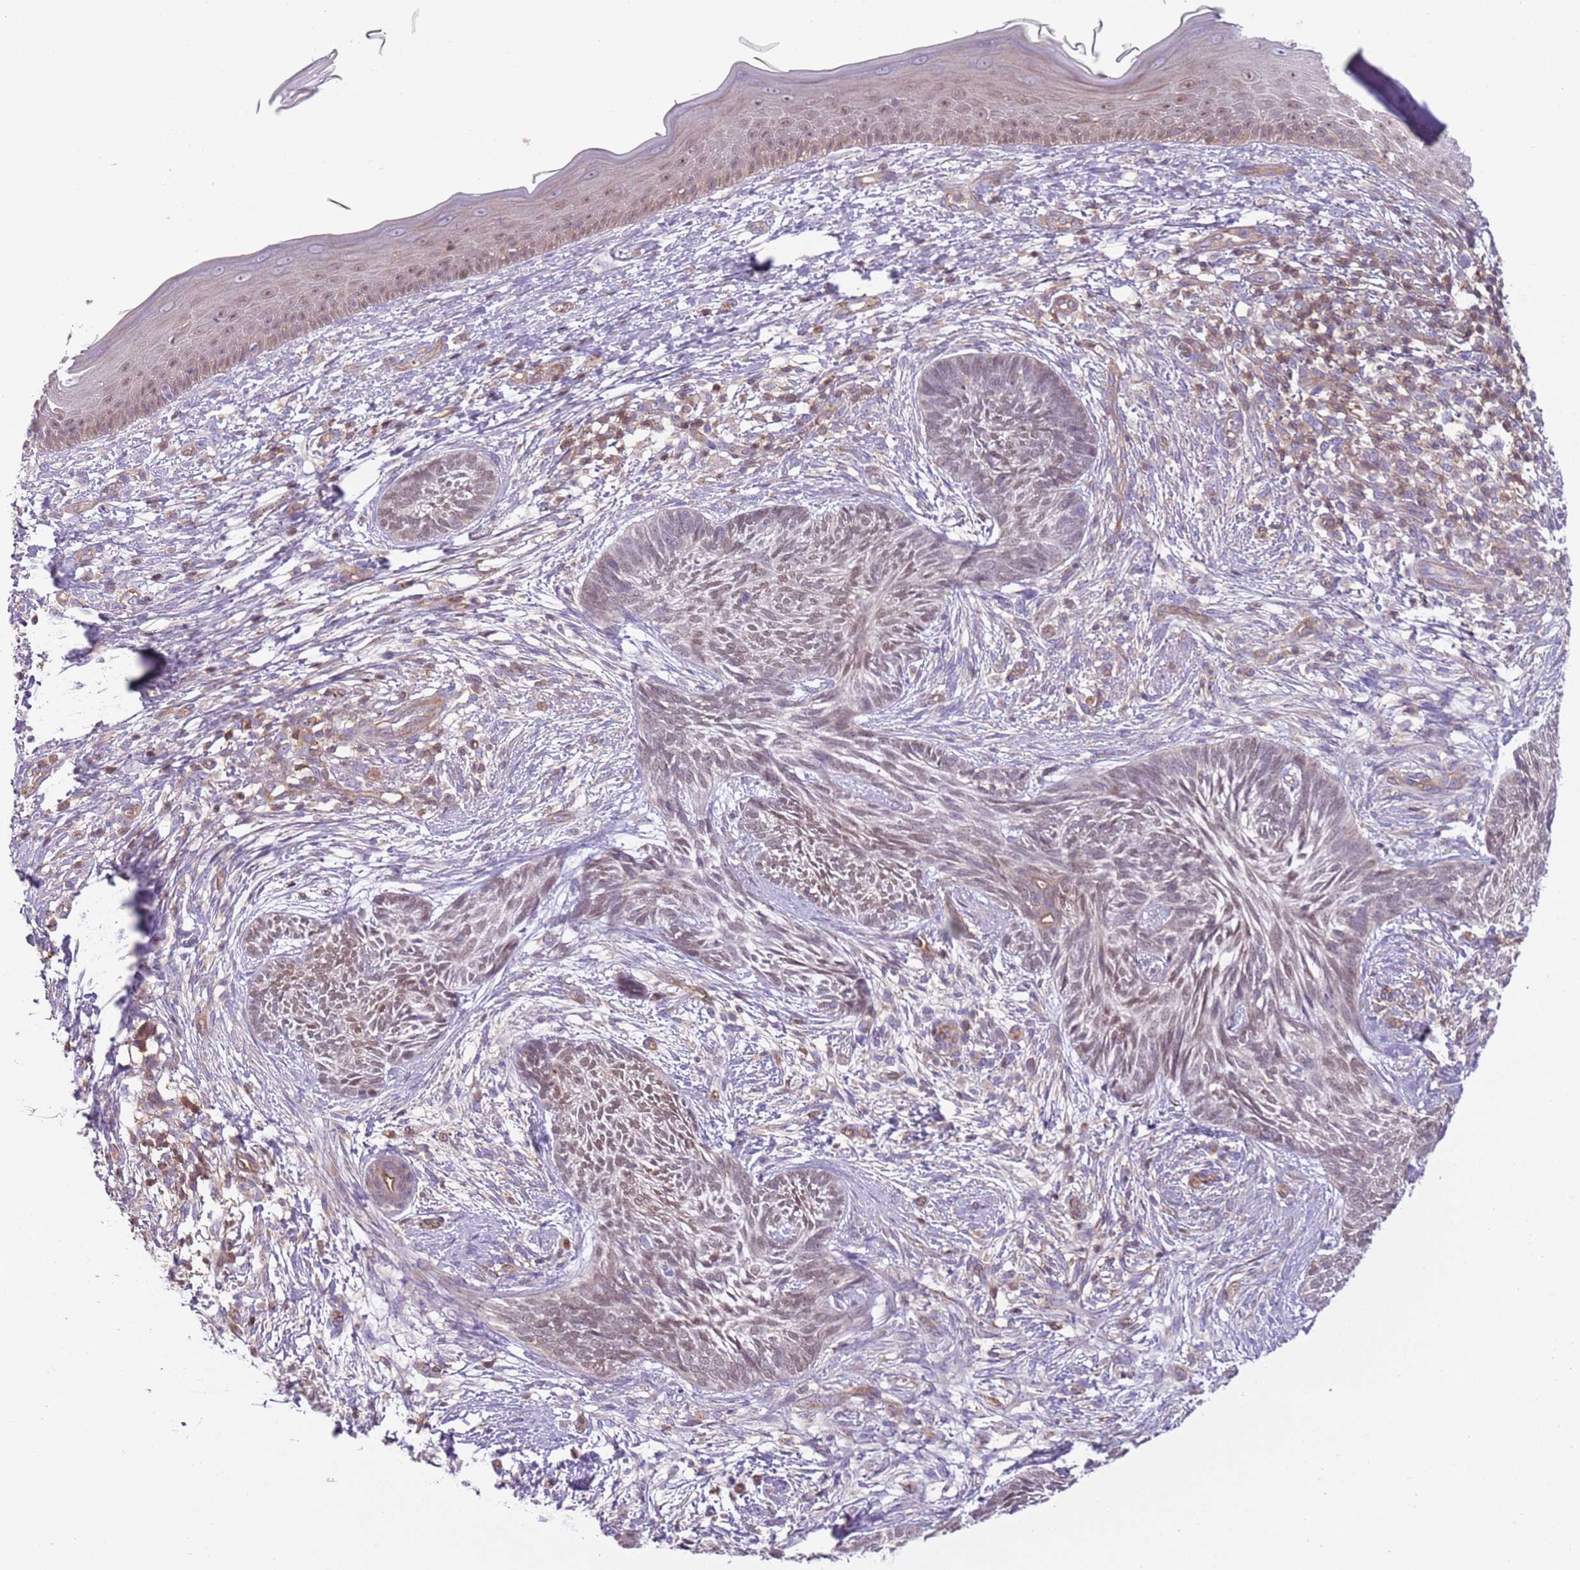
{"staining": {"intensity": "moderate", "quantity": "25%-75%", "location": "nuclear"}, "tissue": "skin cancer", "cell_type": "Tumor cells", "image_type": "cancer", "snomed": [{"axis": "morphology", "description": "Basal cell carcinoma"}, {"axis": "topography", "description": "Skin"}], "caption": "Protein staining of skin cancer (basal cell carcinoma) tissue displays moderate nuclear positivity in approximately 25%-75% of tumor cells.", "gene": "GNAI3", "patient": {"sex": "male", "age": 73}}